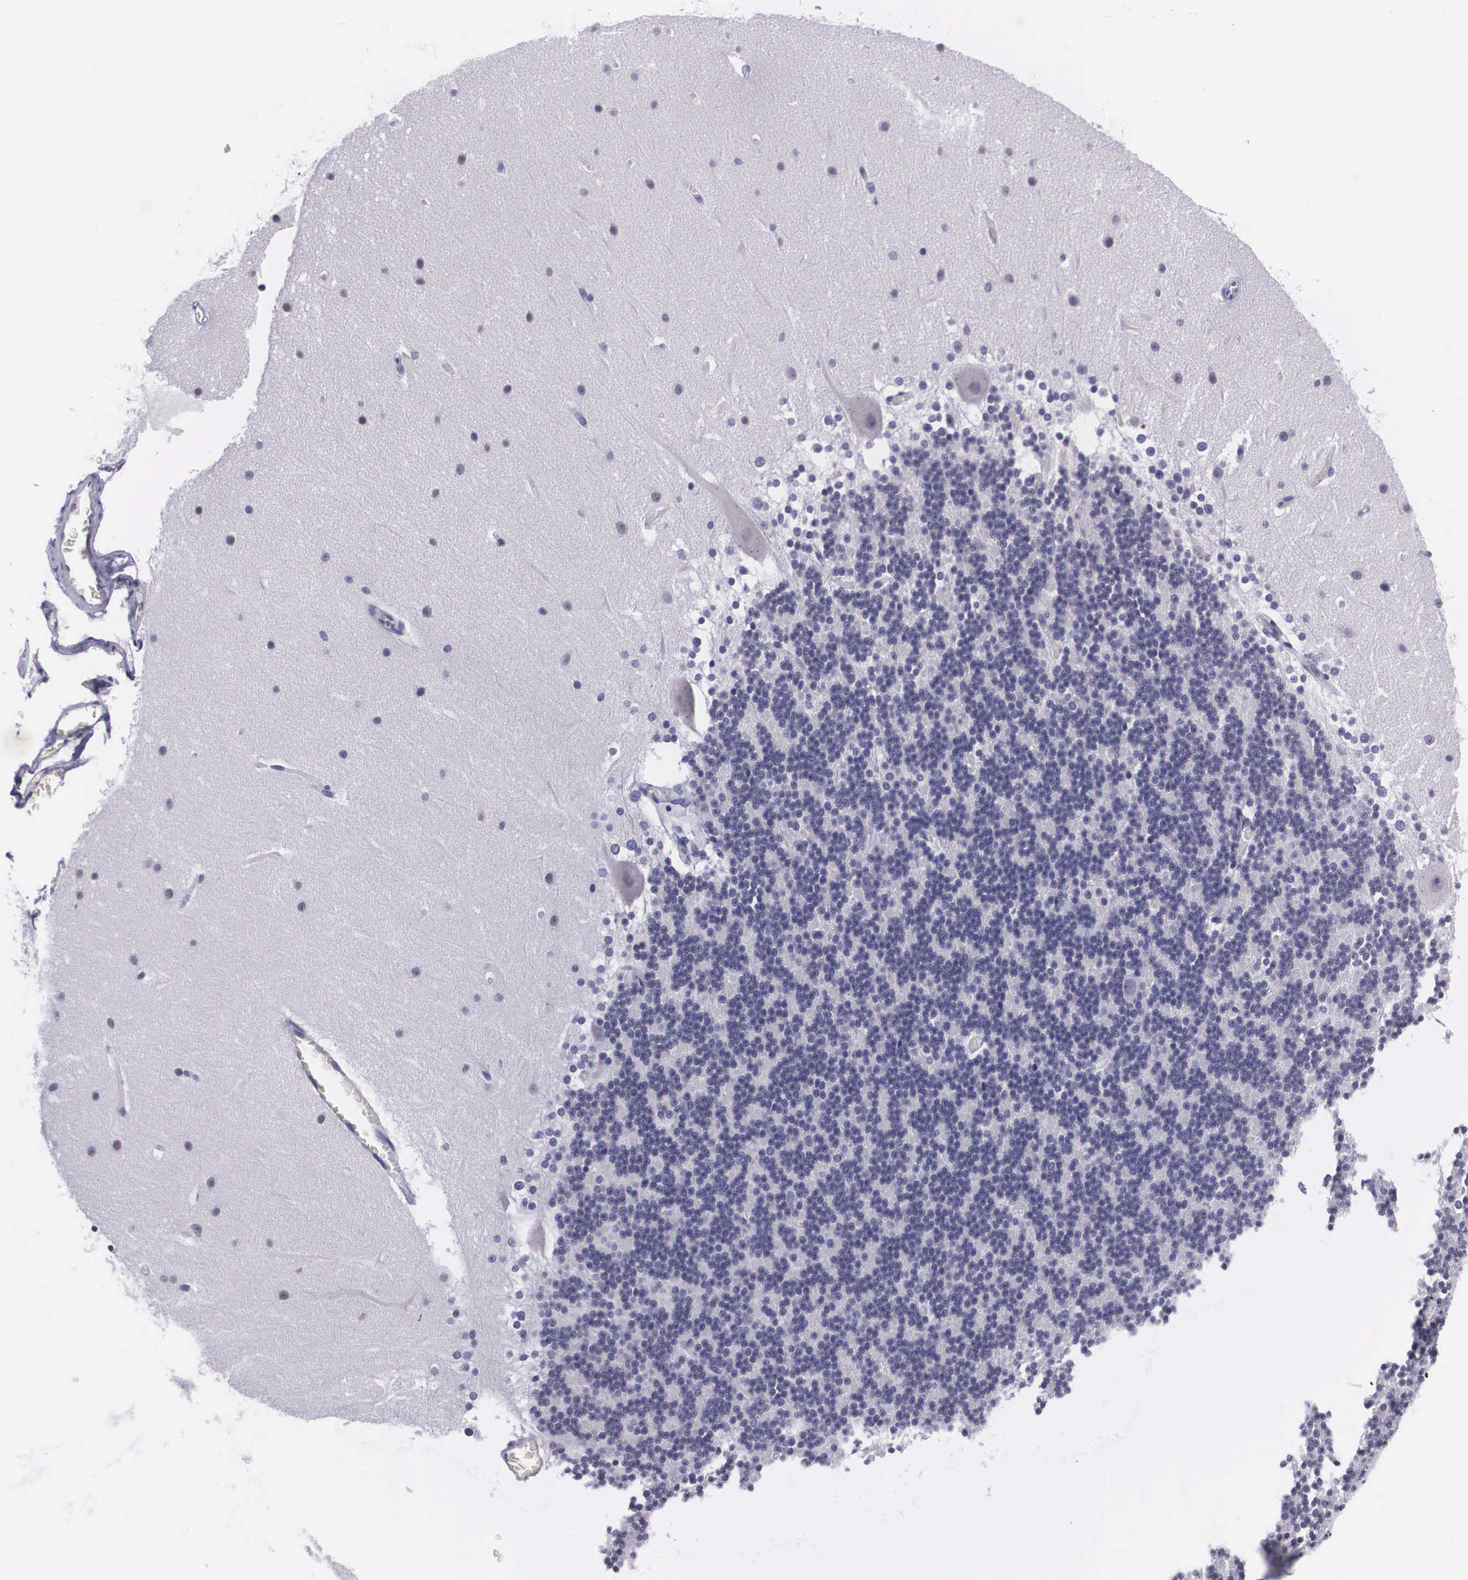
{"staining": {"intensity": "negative", "quantity": "none", "location": "none"}, "tissue": "cerebellum", "cell_type": "Cells in granular layer", "image_type": "normal", "snomed": [{"axis": "morphology", "description": "Normal tissue, NOS"}, {"axis": "topography", "description": "Cerebellum"}], "caption": "The image displays no staining of cells in granular layer in benign cerebellum. Nuclei are stained in blue.", "gene": "C22orf31", "patient": {"sex": "female", "age": 19}}